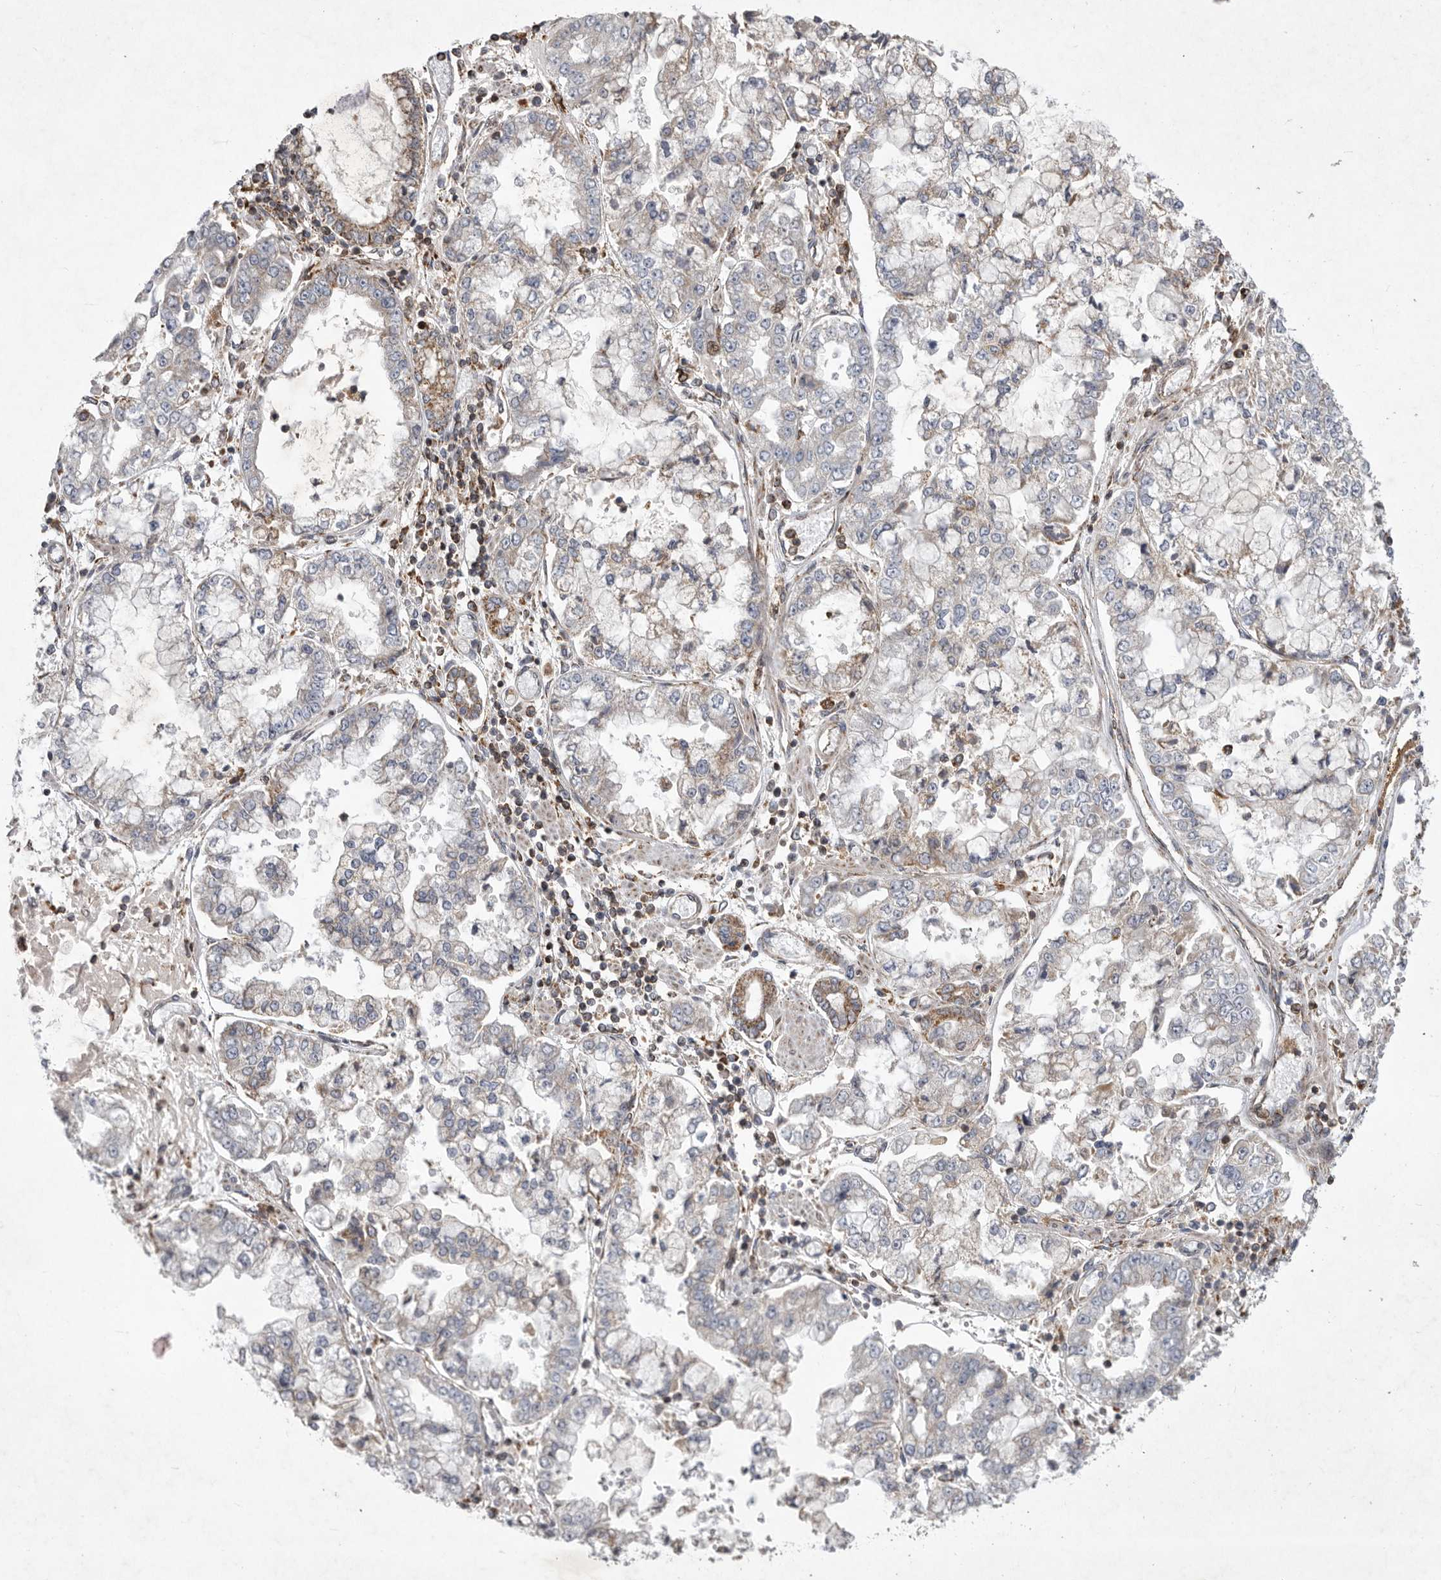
{"staining": {"intensity": "negative", "quantity": "none", "location": "none"}, "tissue": "stomach cancer", "cell_type": "Tumor cells", "image_type": "cancer", "snomed": [{"axis": "morphology", "description": "Adenocarcinoma, NOS"}, {"axis": "topography", "description": "Stomach"}], "caption": "This photomicrograph is of adenocarcinoma (stomach) stained with IHC to label a protein in brown with the nuclei are counter-stained blue. There is no positivity in tumor cells. (DAB immunohistochemistry, high magnification).", "gene": "MPZL1", "patient": {"sex": "male", "age": 76}}